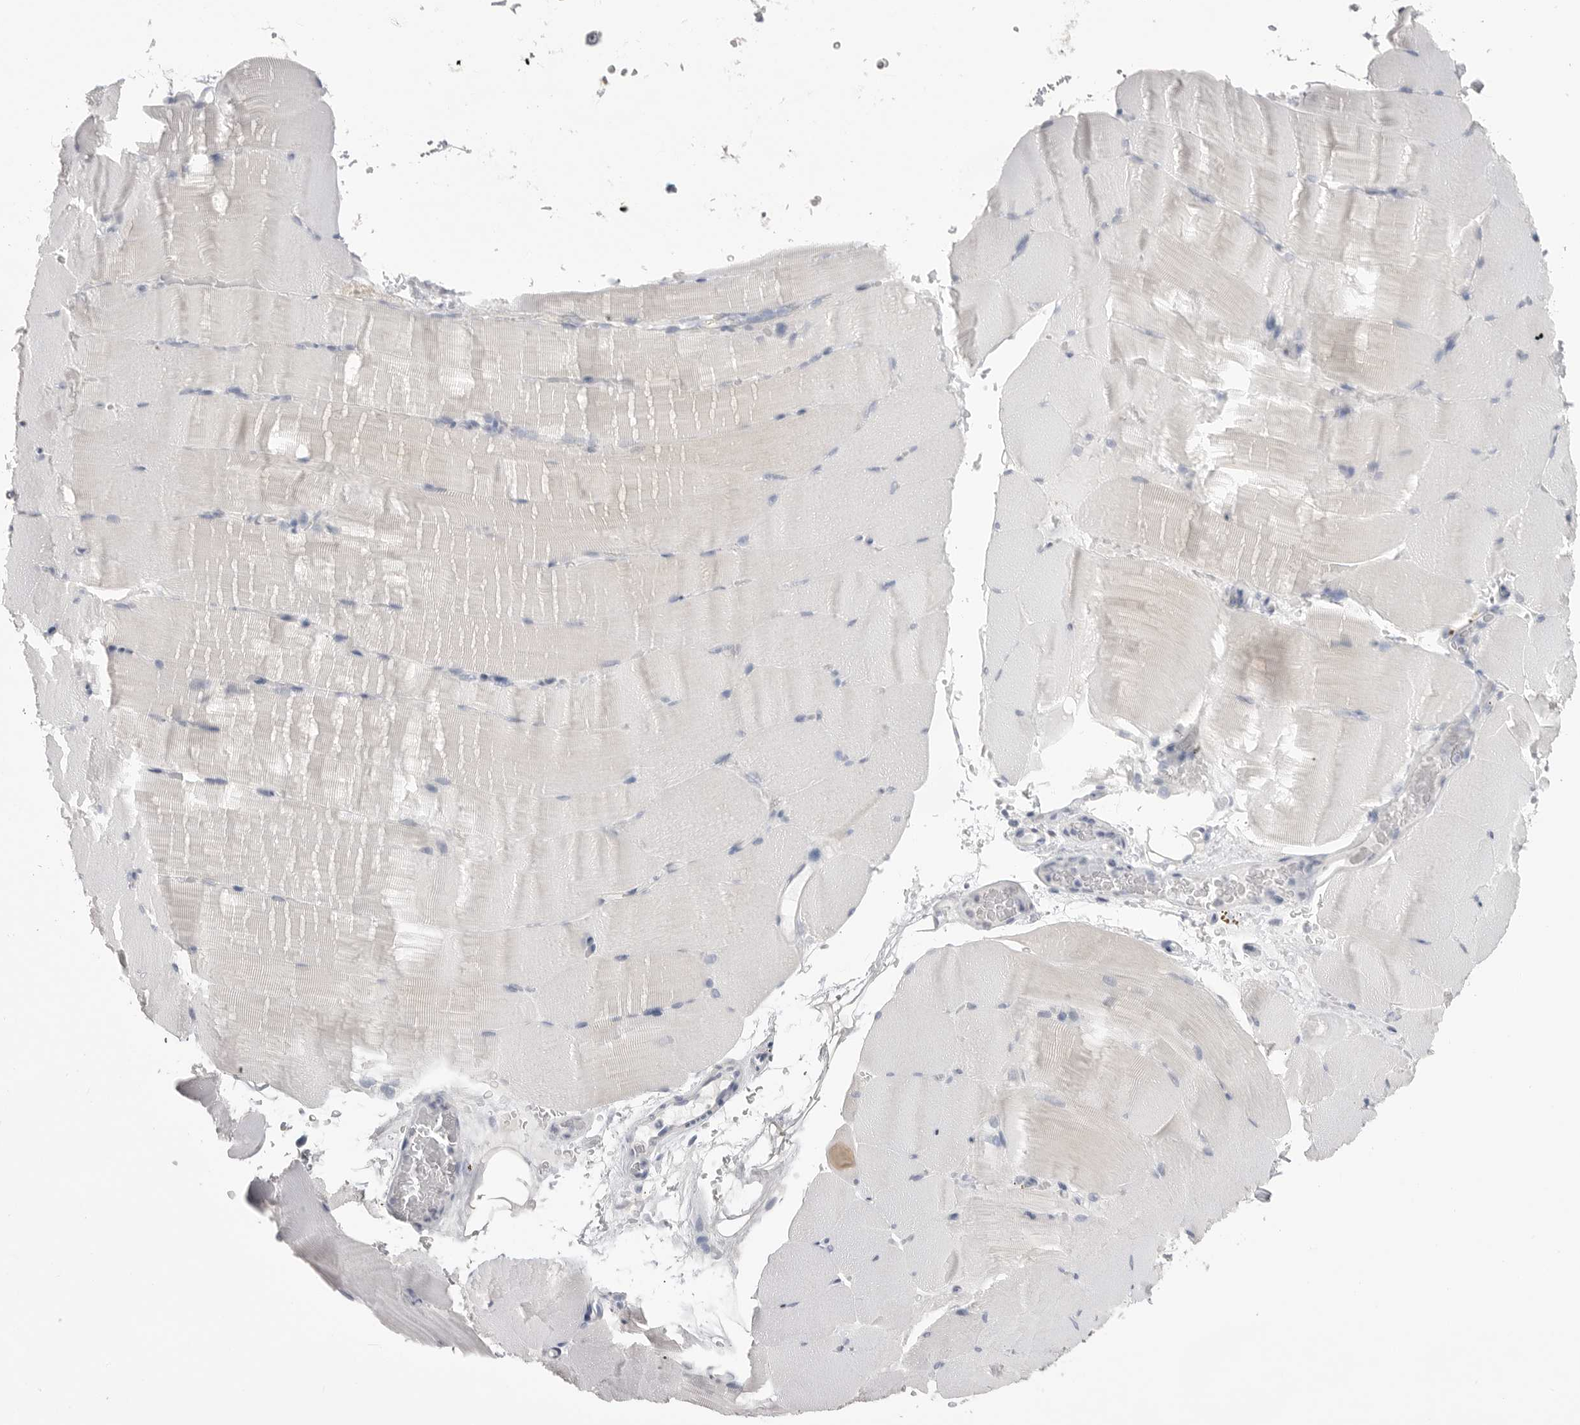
{"staining": {"intensity": "negative", "quantity": "none", "location": "none"}, "tissue": "skeletal muscle", "cell_type": "Myocytes", "image_type": "normal", "snomed": [{"axis": "morphology", "description": "Normal tissue, NOS"}, {"axis": "topography", "description": "Skeletal muscle"}, {"axis": "topography", "description": "Parathyroid gland"}], "caption": "IHC histopathology image of normal skeletal muscle: human skeletal muscle stained with DAB exhibits no significant protein positivity in myocytes. The staining is performed using DAB brown chromogen with nuclei counter-stained in using hematoxylin.", "gene": "CPB1", "patient": {"sex": "female", "age": 37}}